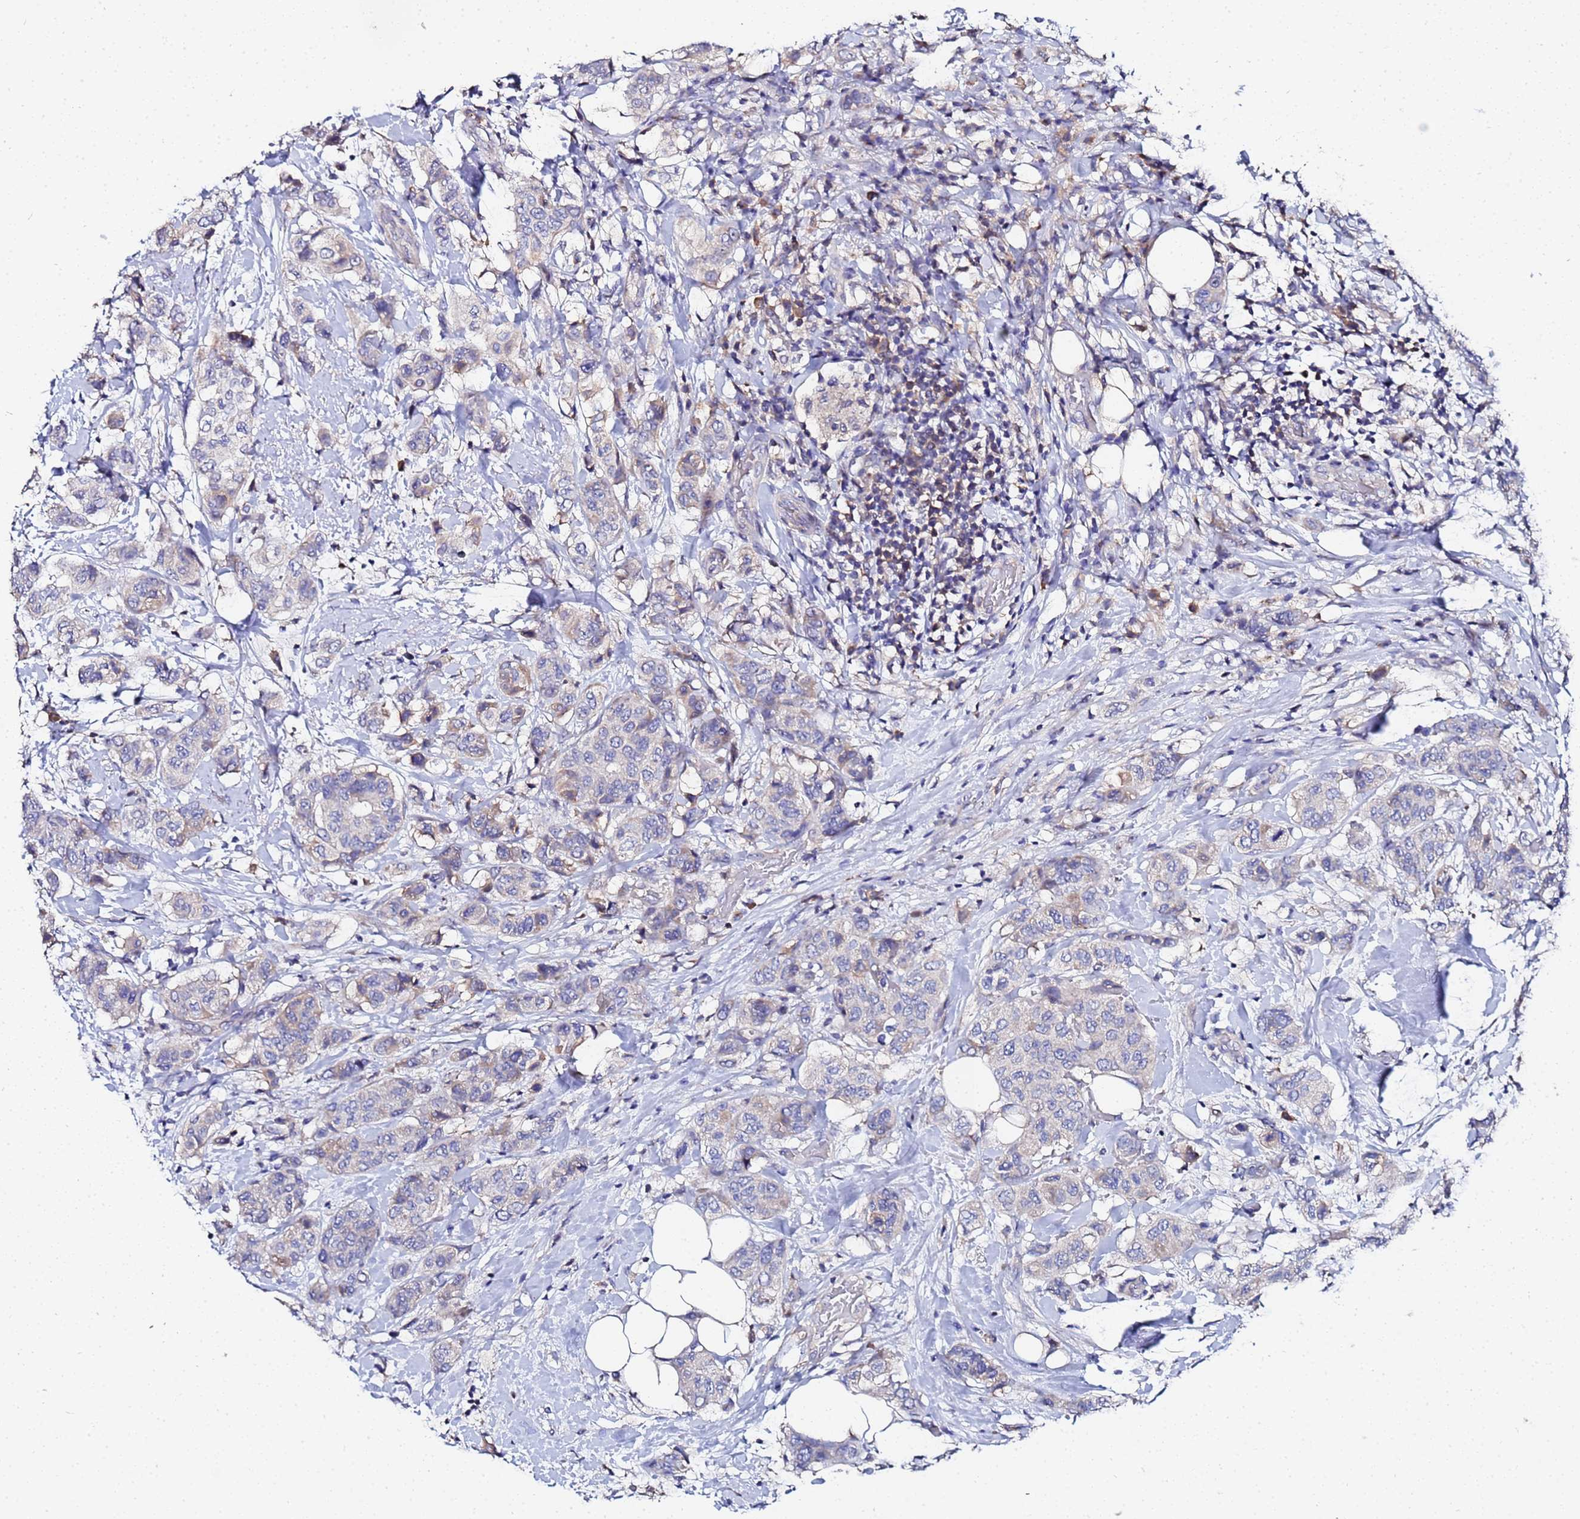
{"staining": {"intensity": "negative", "quantity": "none", "location": "none"}, "tissue": "breast cancer", "cell_type": "Tumor cells", "image_type": "cancer", "snomed": [{"axis": "morphology", "description": "Lobular carcinoma"}, {"axis": "topography", "description": "Breast"}], "caption": "A micrograph of breast cancer stained for a protein shows no brown staining in tumor cells.", "gene": "TCP10L", "patient": {"sex": "female", "age": 51}}